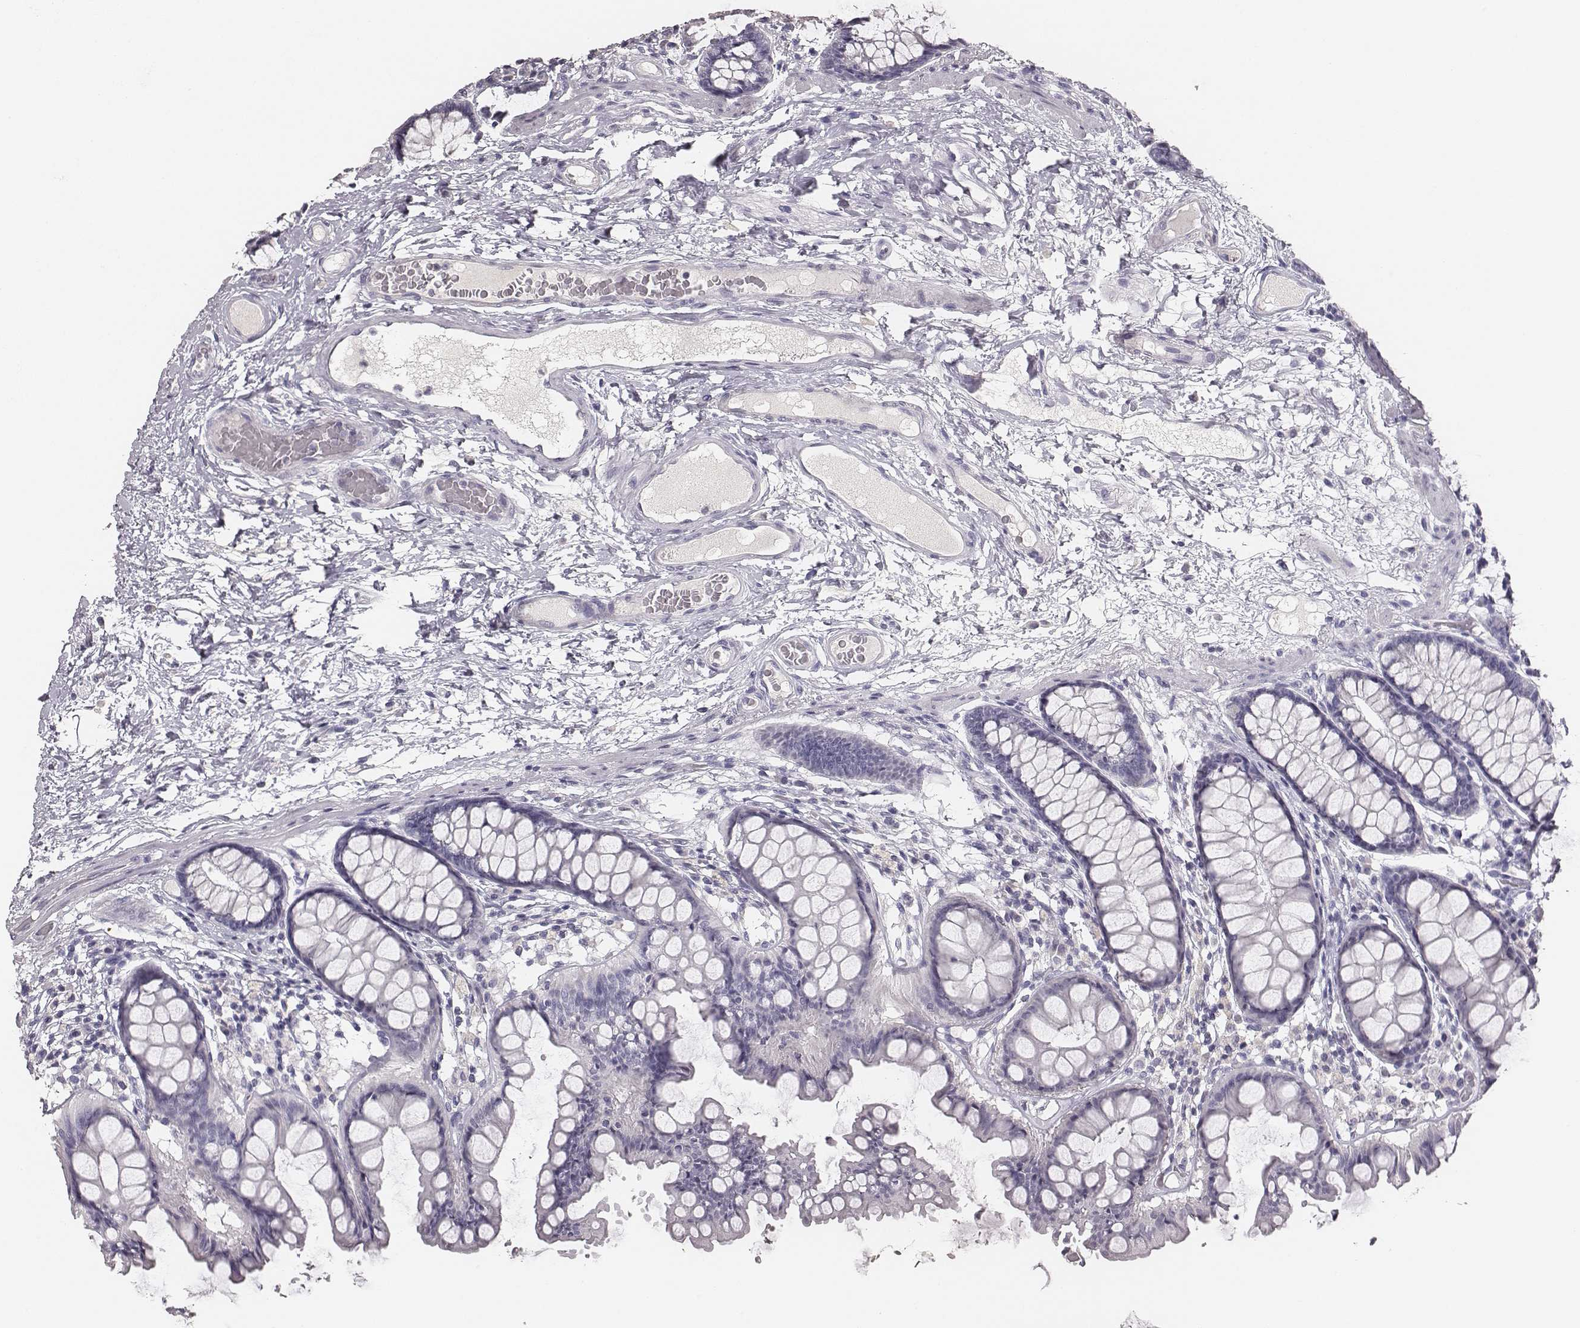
{"staining": {"intensity": "negative", "quantity": "none", "location": "none"}, "tissue": "colon", "cell_type": "Endothelial cells", "image_type": "normal", "snomed": [{"axis": "morphology", "description": "Normal tissue, NOS"}, {"axis": "topography", "description": "Colon"}], "caption": "DAB (3,3'-diaminobenzidine) immunohistochemical staining of unremarkable colon shows no significant positivity in endothelial cells.", "gene": "MYH6", "patient": {"sex": "female", "age": 65}}